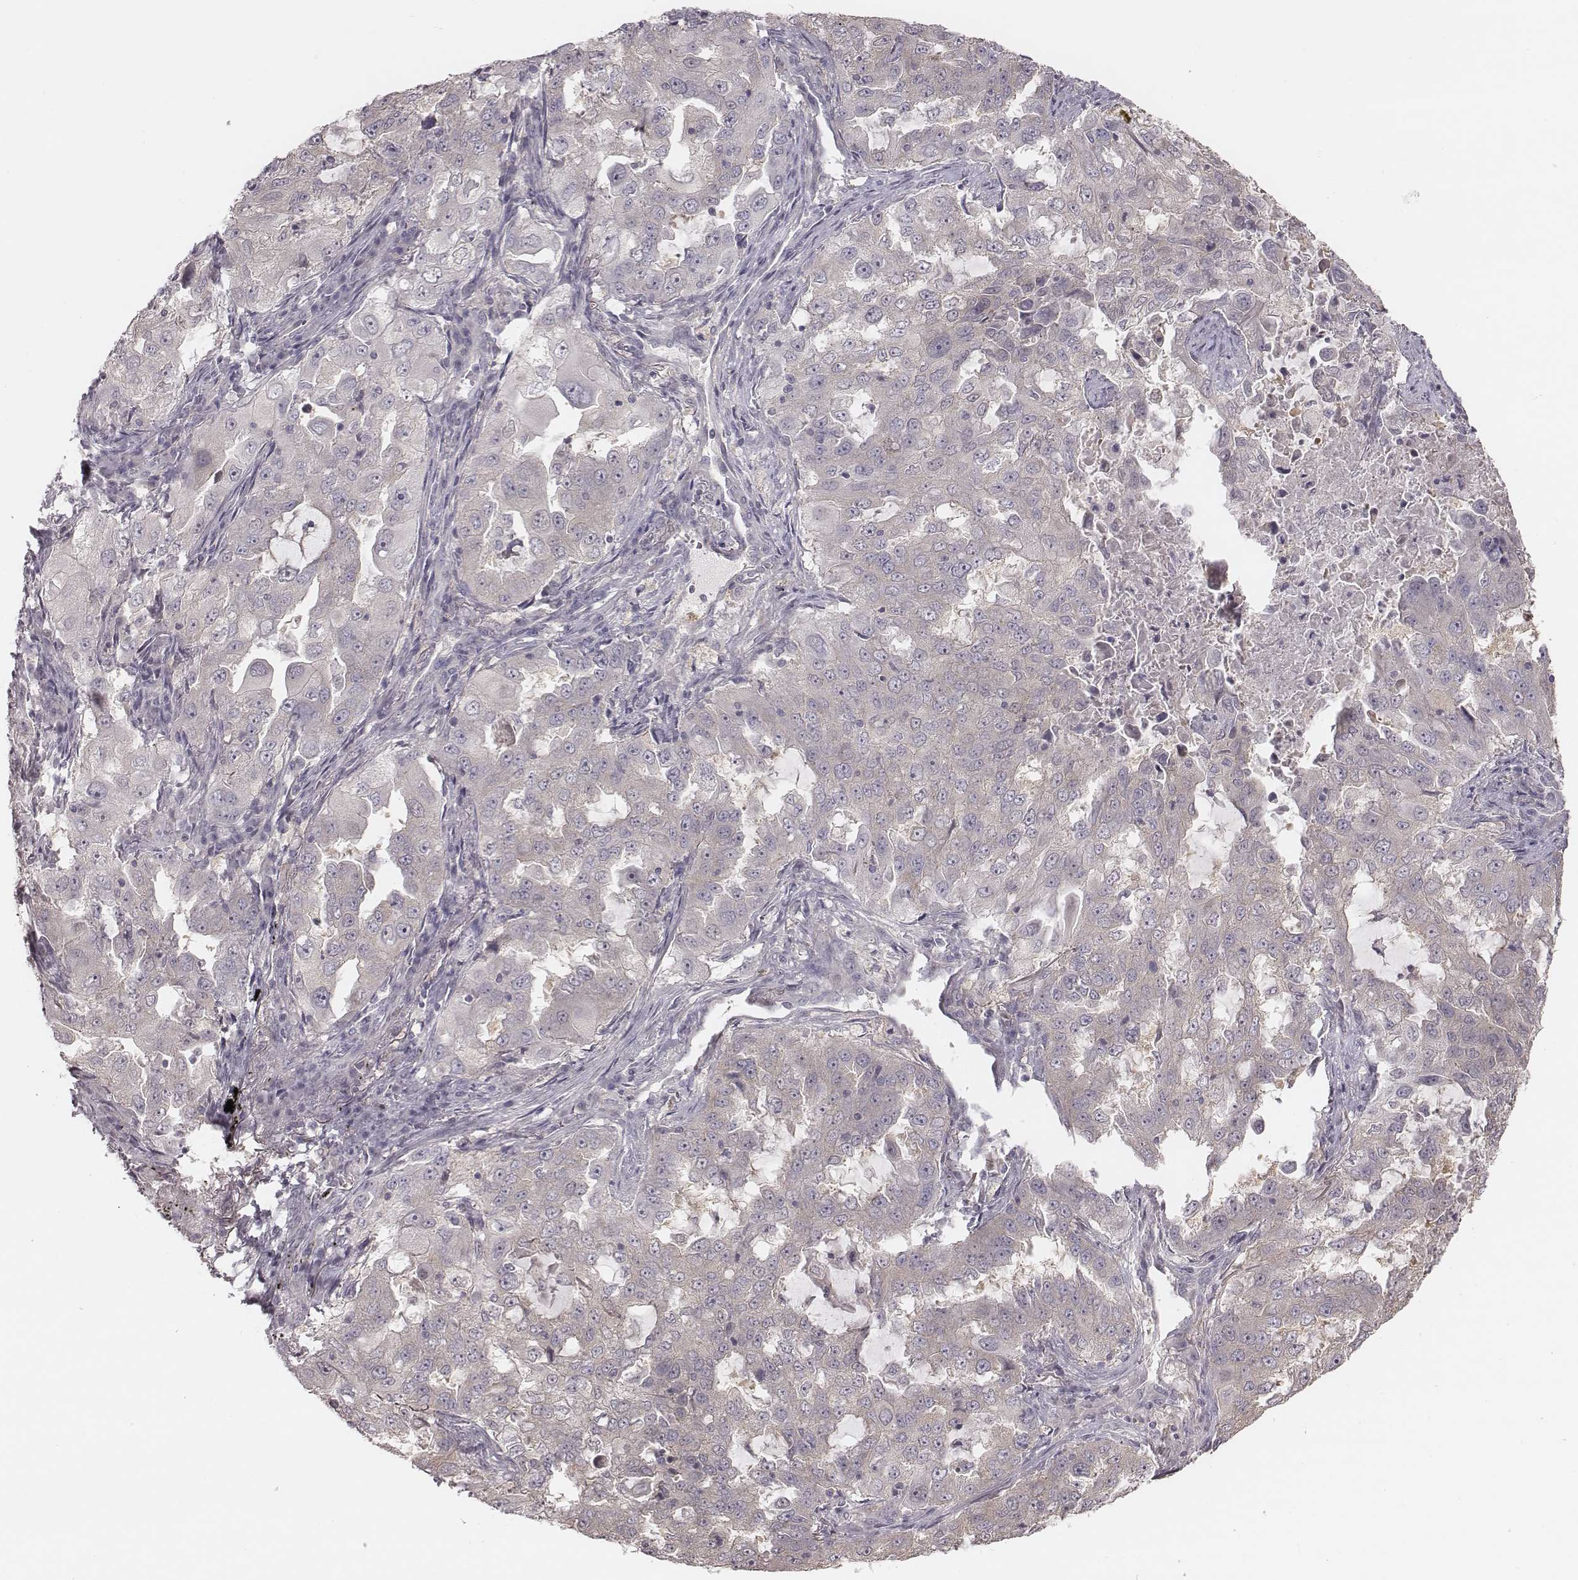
{"staining": {"intensity": "negative", "quantity": "none", "location": "none"}, "tissue": "lung cancer", "cell_type": "Tumor cells", "image_type": "cancer", "snomed": [{"axis": "morphology", "description": "Adenocarcinoma, NOS"}, {"axis": "topography", "description": "Lung"}], "caption": "The photomicrograph demonstrates no staining of tumor cells in lung cancer. (Immunohistochemistry (ihc), brightfield microscopy, high magnification).", "gene": "TDRD5", "patient": {"sex": "female", "age": 61}}